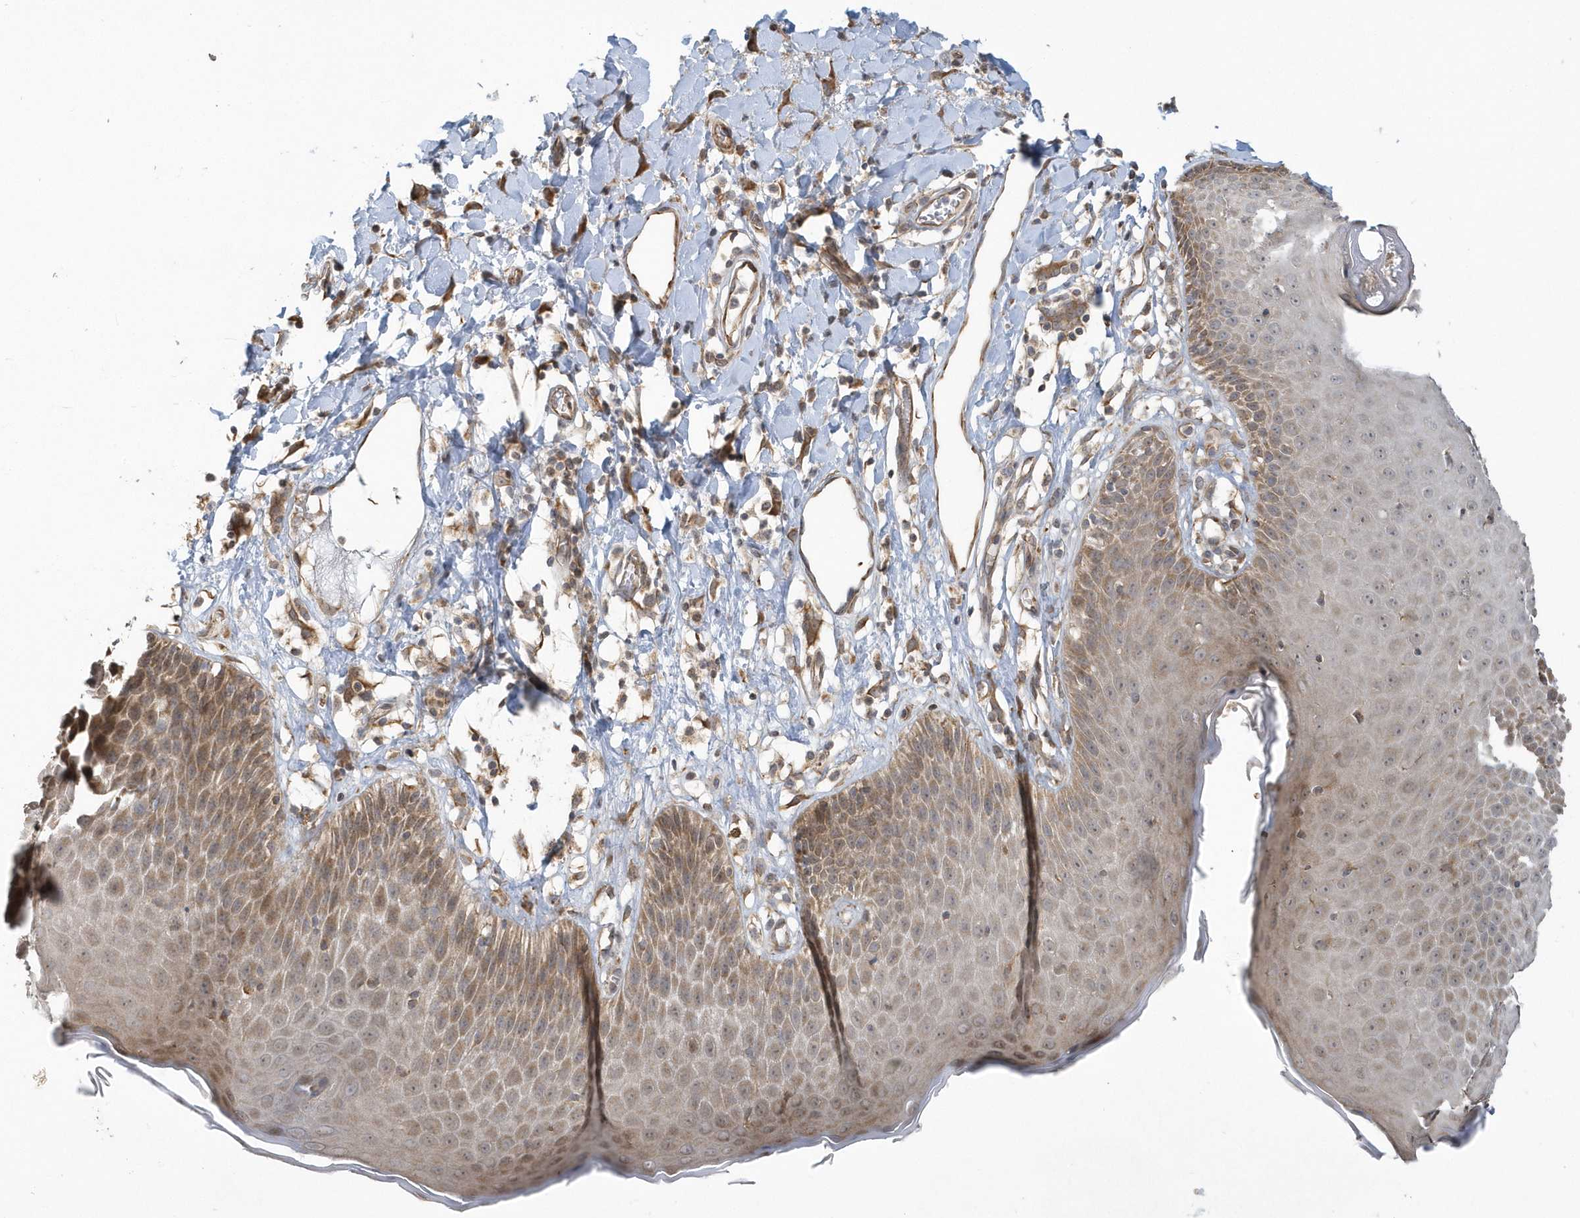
{"staining": {"intensity": "moderate", "quantity": ">75%", "location": "cytoplasmic/membranous"}, "tissue": "skin", "cell_type": "Epidermal cells", "image_type": "normal", "snomed": [{"axis": "morphology", "description": "Normal tissue, NOS"}, {"axis": "topography", "description": "Vulva"}], "caption": "Epidermal cells show medium levels of moderate cytoplasmic/membranous expression in about >75% of cells in benign skin.", "gene": "THG1L", "patient": {"sex": "female", "age": 68}}